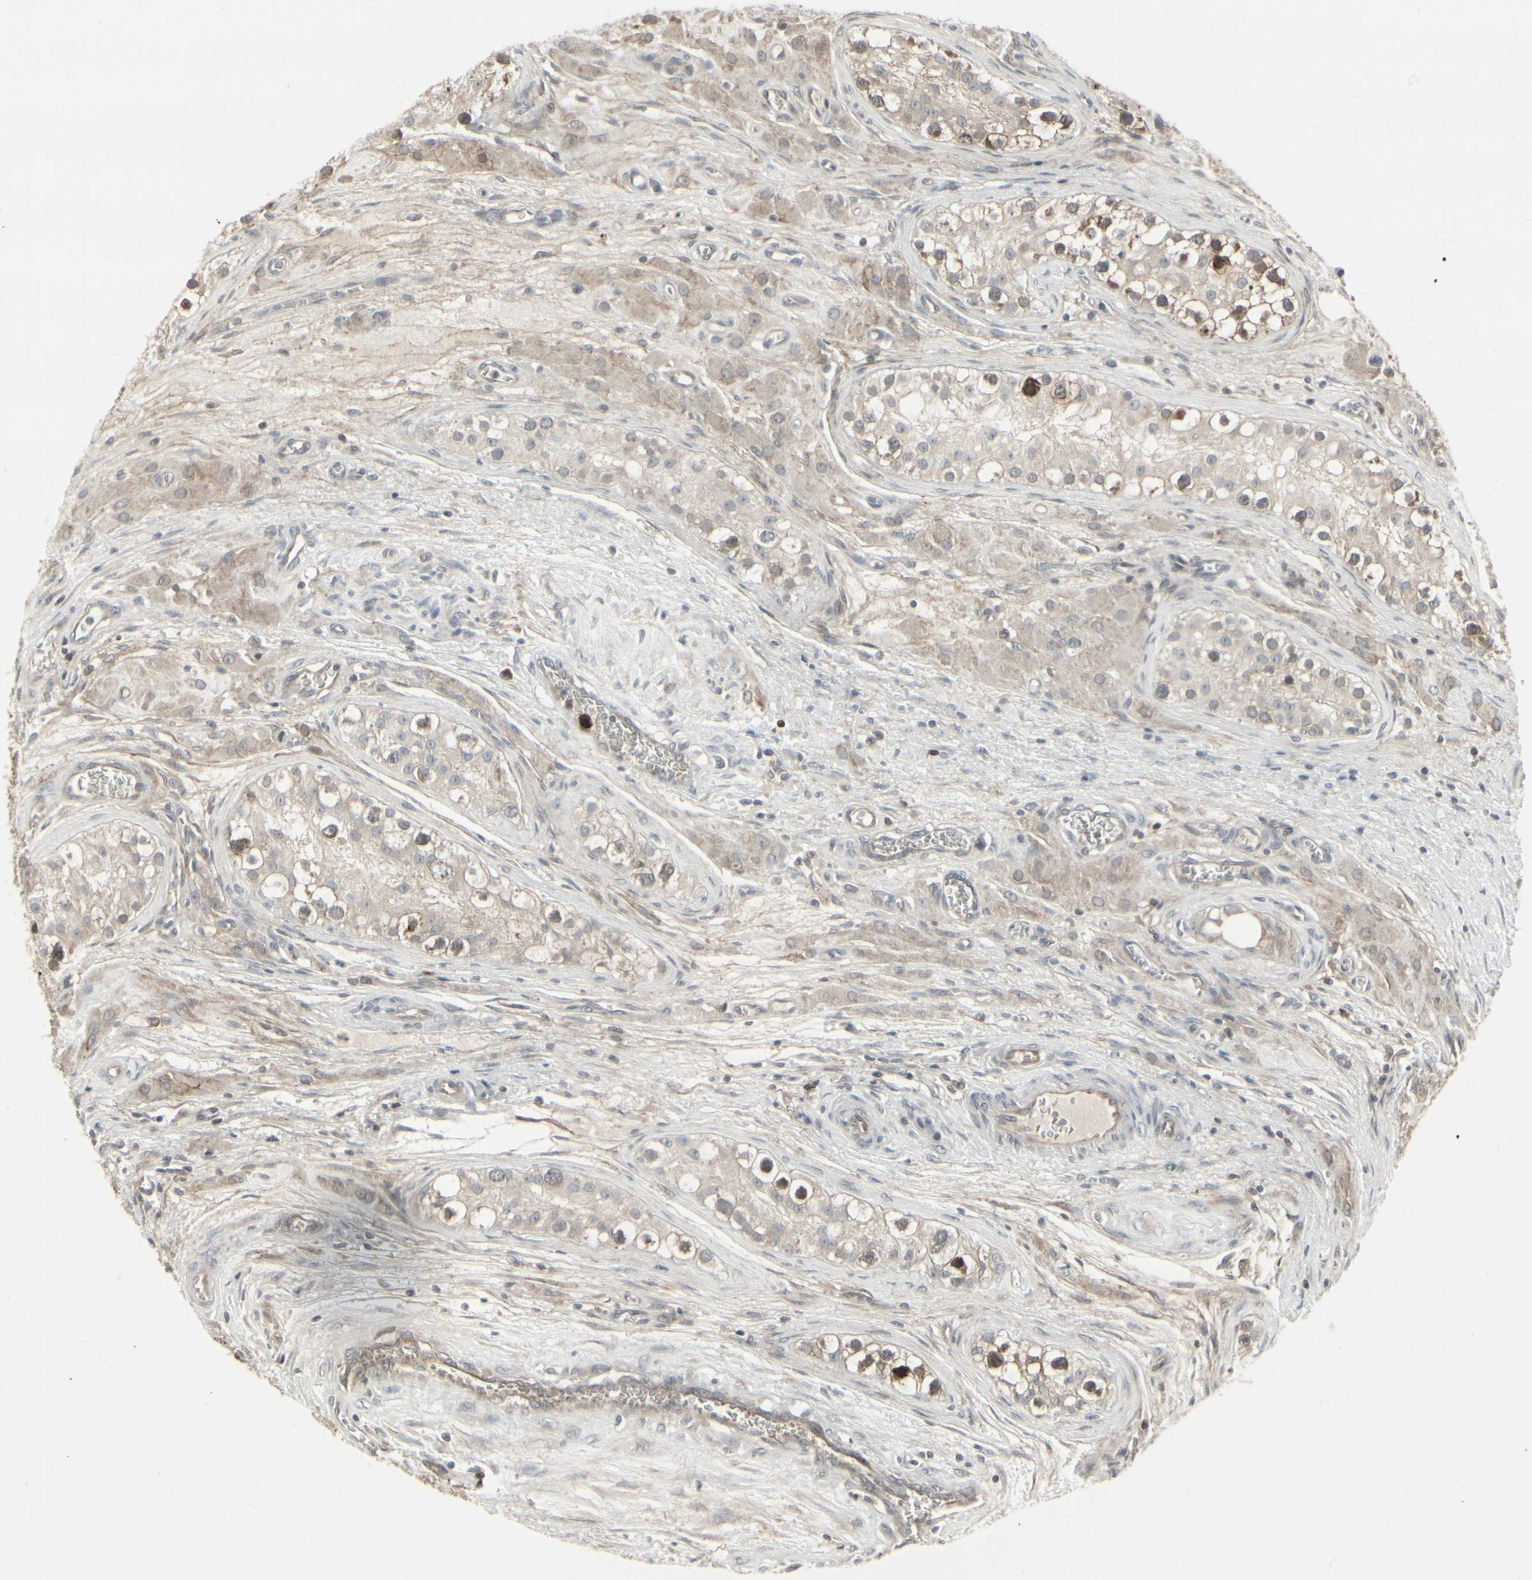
{"staining": {"intensity": "moderate", "quantity": ">75%", "location": "cytoplasmic/membranous"}, "tissue": "testis cancer", "cell_type": "Tumor cells", "image_type": "cancer", "snomed": [{"axis": "morphology", "description": "Carcinoma, Embryonal, NOS"}, {"axis": "topography", "description": "Testis"}], "caption": "Protein positivity by immunohistochemistry shows moderate cytoplasmic/membranous staining in approximately >75% of tumor cells in testis cancer. (DAB (3,3'-diaminobenzidine) IHC with brightfield microscopy, high magnification).", "gene": "IGFBP6", "patient": {"sex": "male", "age": 28}}